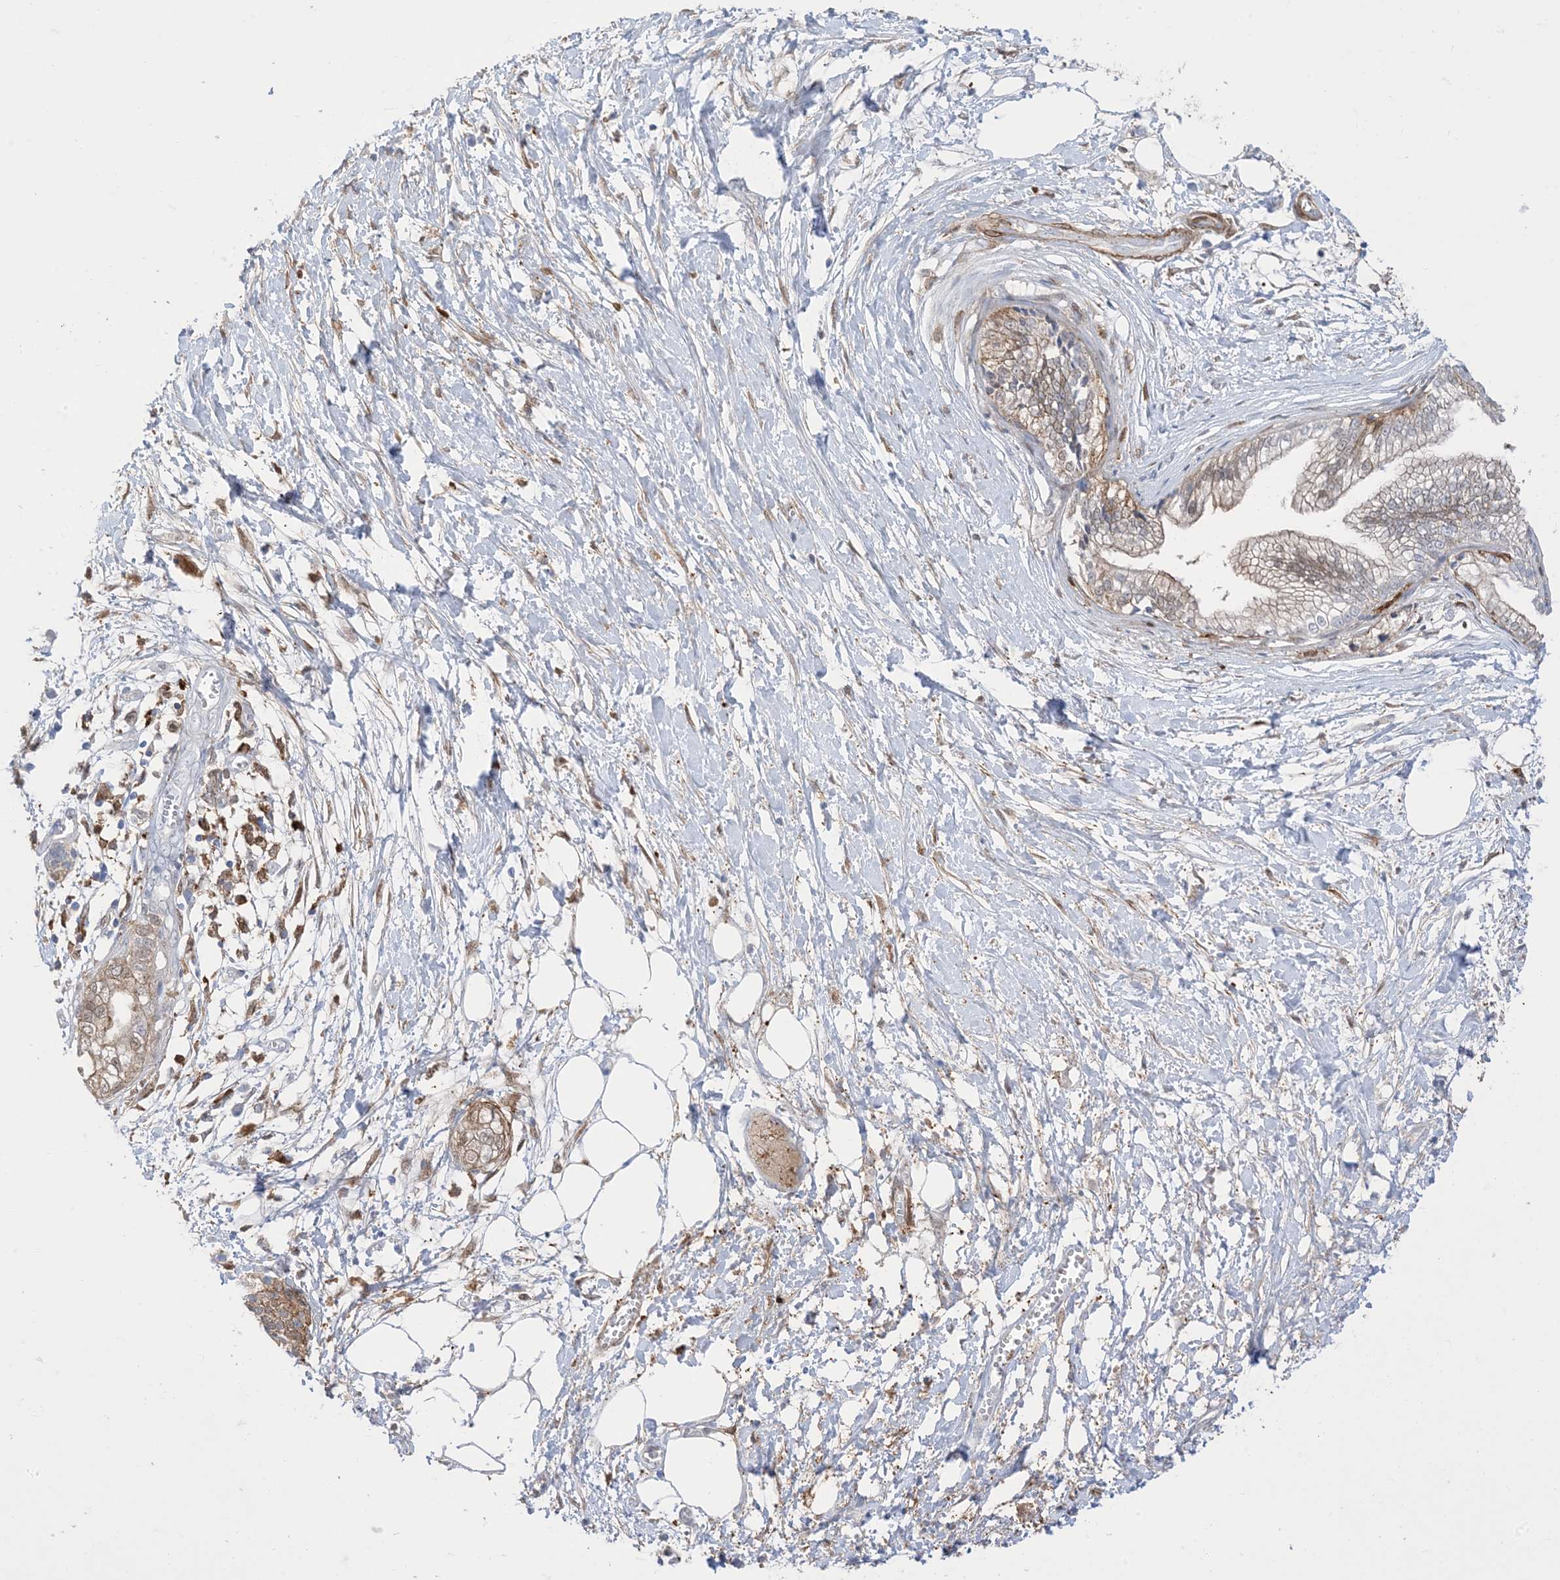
{"staining": {"intensity": "weak", "quantity": ">75%", "location": "cytoplasmic/membranous"}, "tissue": "pancreatic cancer", "cell_type": "Tumor cells", "image_type": "cancer", "snomed": [{"axis": "morphology", "description": "Adenocarcinoma, NOS"}, {"axis": "topography", "description": "Pancreas"}], "caption": "Pancreatic cancer stained with a brown dye displays weak cytoplasmic/membranous positive expression in approximately >75% of tumor cells.", "gene": "GSN", "patient": {"sex": "male", "age": 68}}